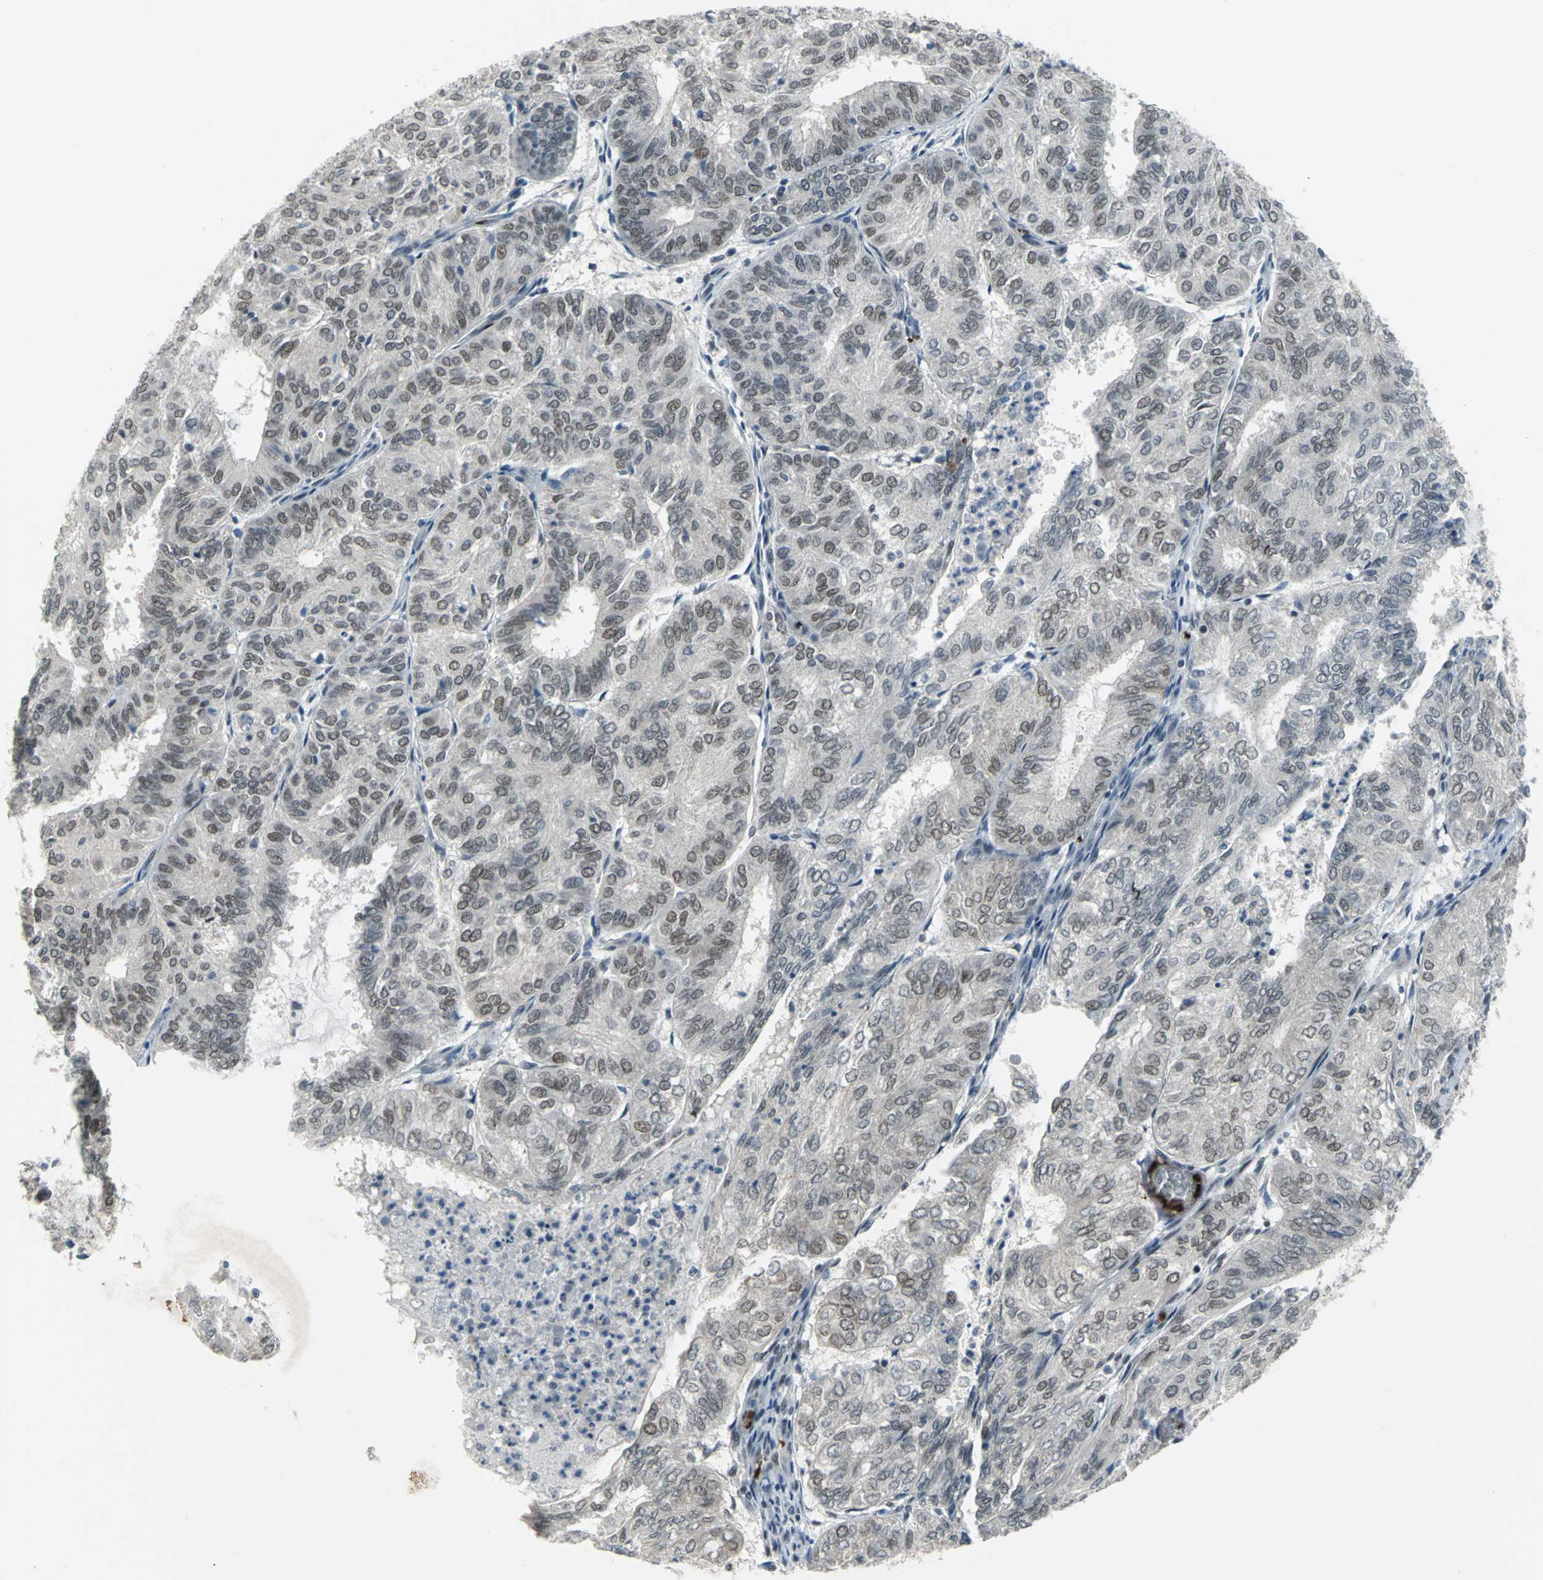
{"staining": {"intensity": "weak", "quantity": "25%-75%", "location": "nuclear"}, "tissue": "endometrial cancer", "cell_type": "Tumor cells", "image_type": "cancer", "snomed": [{"axis": "morphology", "description": "Adenocarcinoma, NOS"}, {"axis": "topography", "description": "Uterus"}], "caption": "The micrograph shows a brown stain indicating the presence of a protein in the nuclear of tumor cells in endometrial adenocarcinoma.", "gene": "GLI3", "patient": {"sex": "female", "age": 60}}